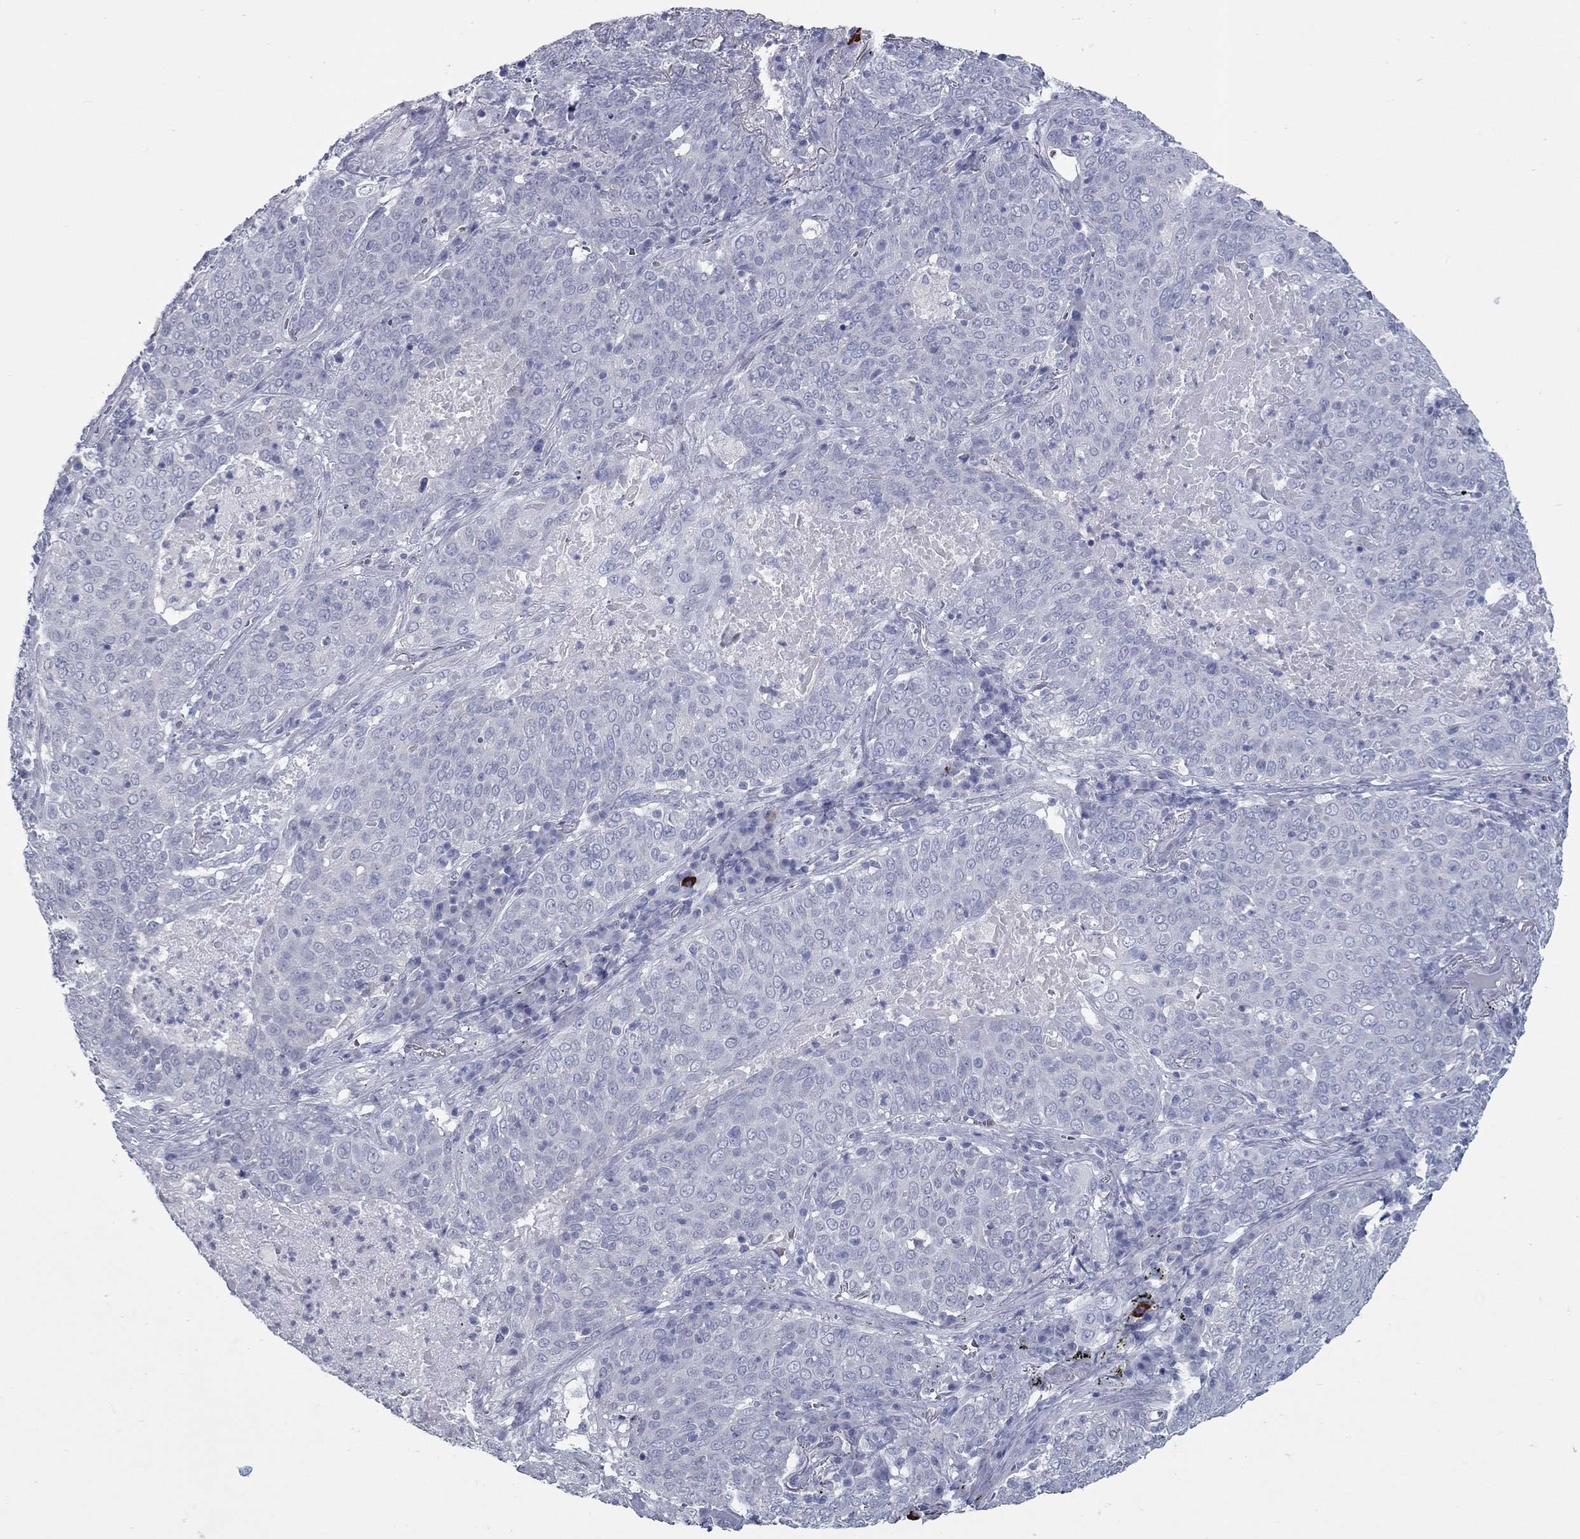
{"staining": {"intensity": "negative", "quantity": "none", "location": "none"}, "tissue": "lung cancer", "cell_type": "Tumor cells", "image_type": "cancer", "snomed": [{"axis": "morphology", "description": "Squamous cell carcinoma, NOS"}, {"axis": "topography", "description": "Lung"}], "caption": "Human lung cancer stained for a protein using IHC shows no expression in tumor cells.", "gene": "KIRREL2", "patient": {"sex": "male", "age": 82}}